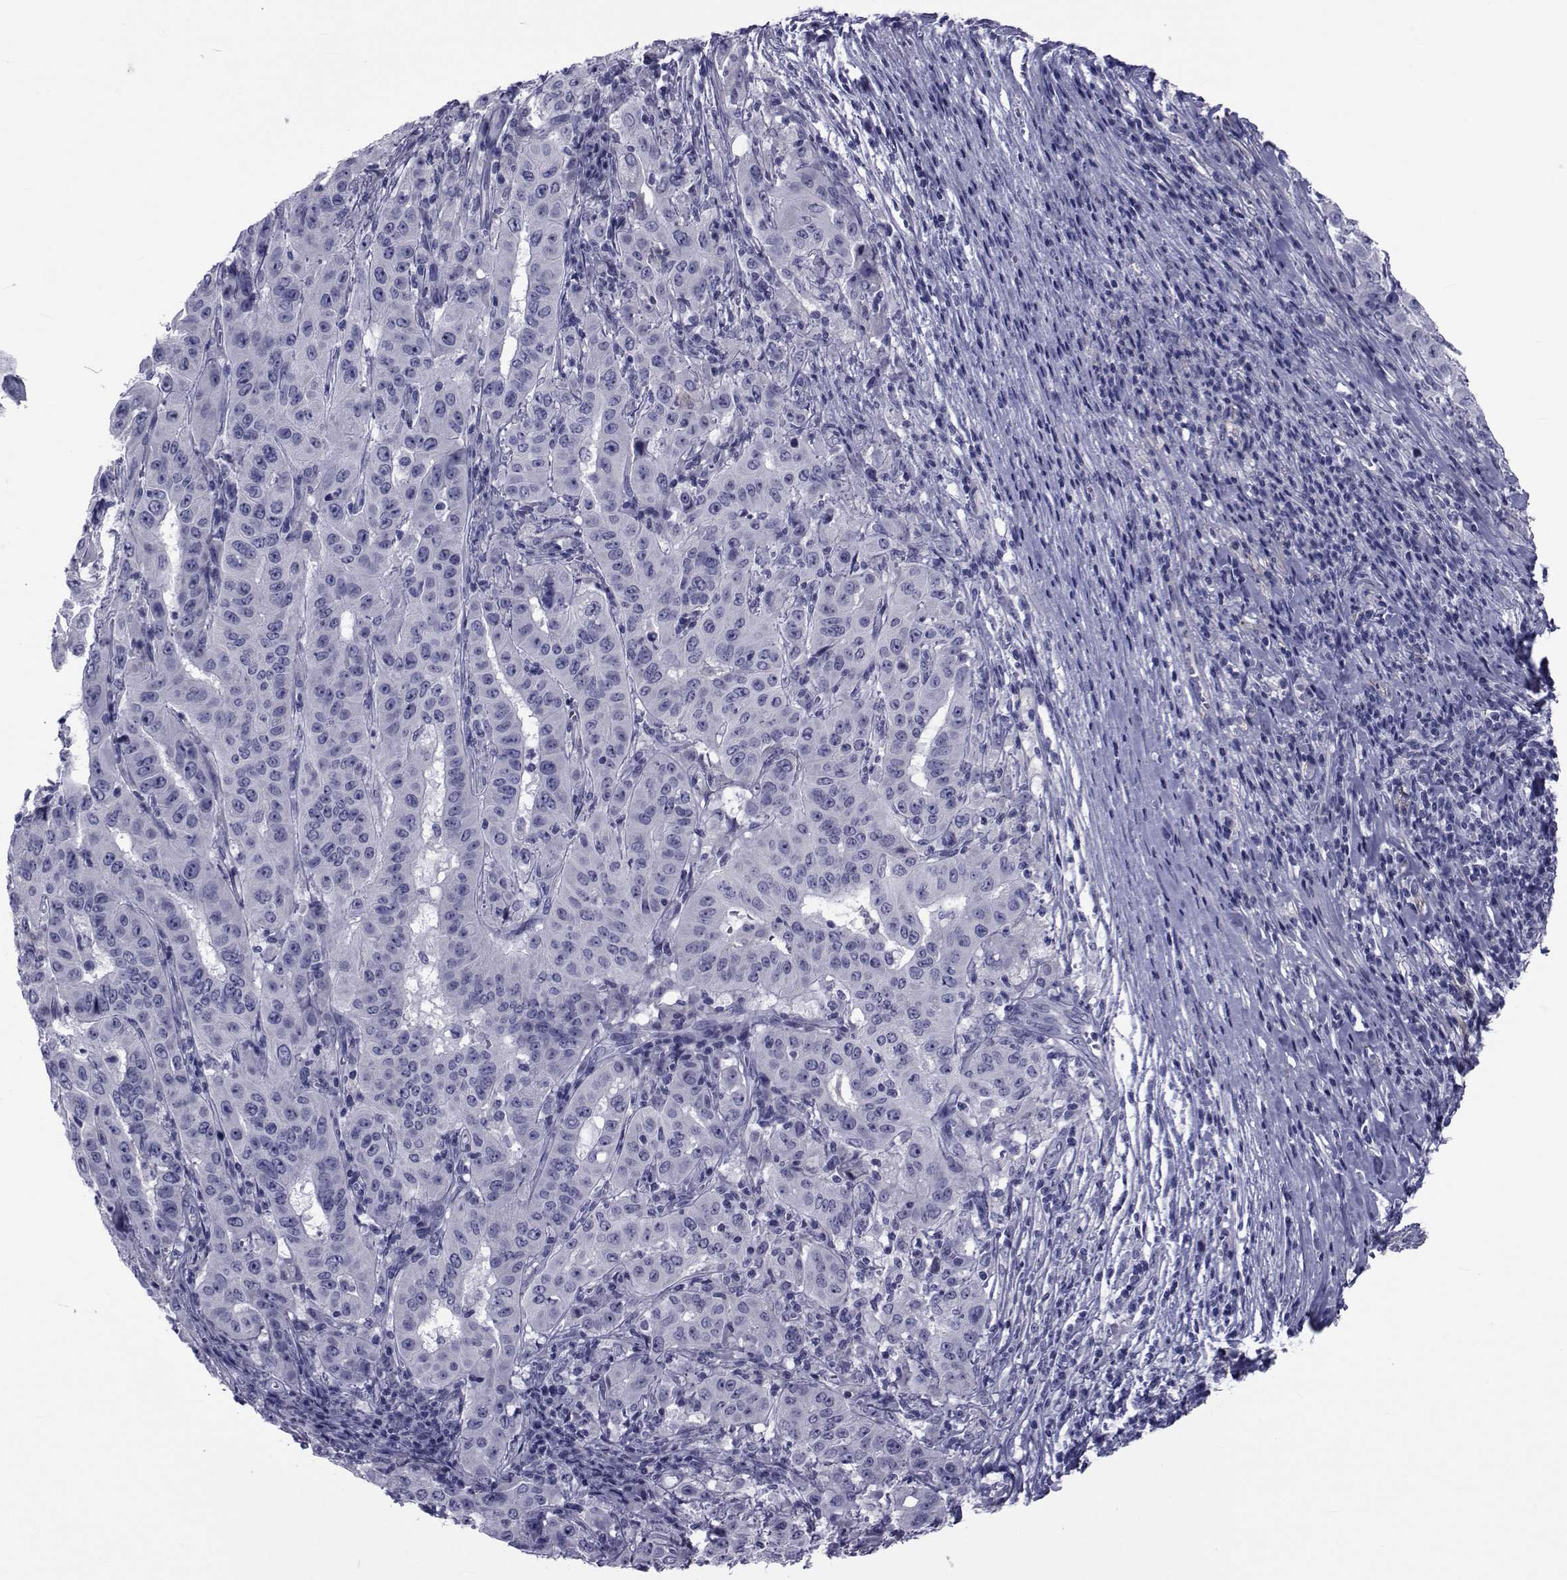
{"staining": {"intensity": "negative", "quantity": "none", "location": "none"}, "tissue": "pancreatic cancer", "cell_type": "Tumor cells", "image_type": "cancer", "snomed": [{"axis": "morphology", "description": "Adenocarcinoma, NOS"}, {"axis": "topography", "description": "Pancreas"}], "caption": "Immunohistochemistry image of neoplastic tissue: pancreatic cancer stained with DAB reveals no significant protein positivity in tumor cells.", "gene": "GKAP1", "patient": {"sex": "male", "age": 63}}